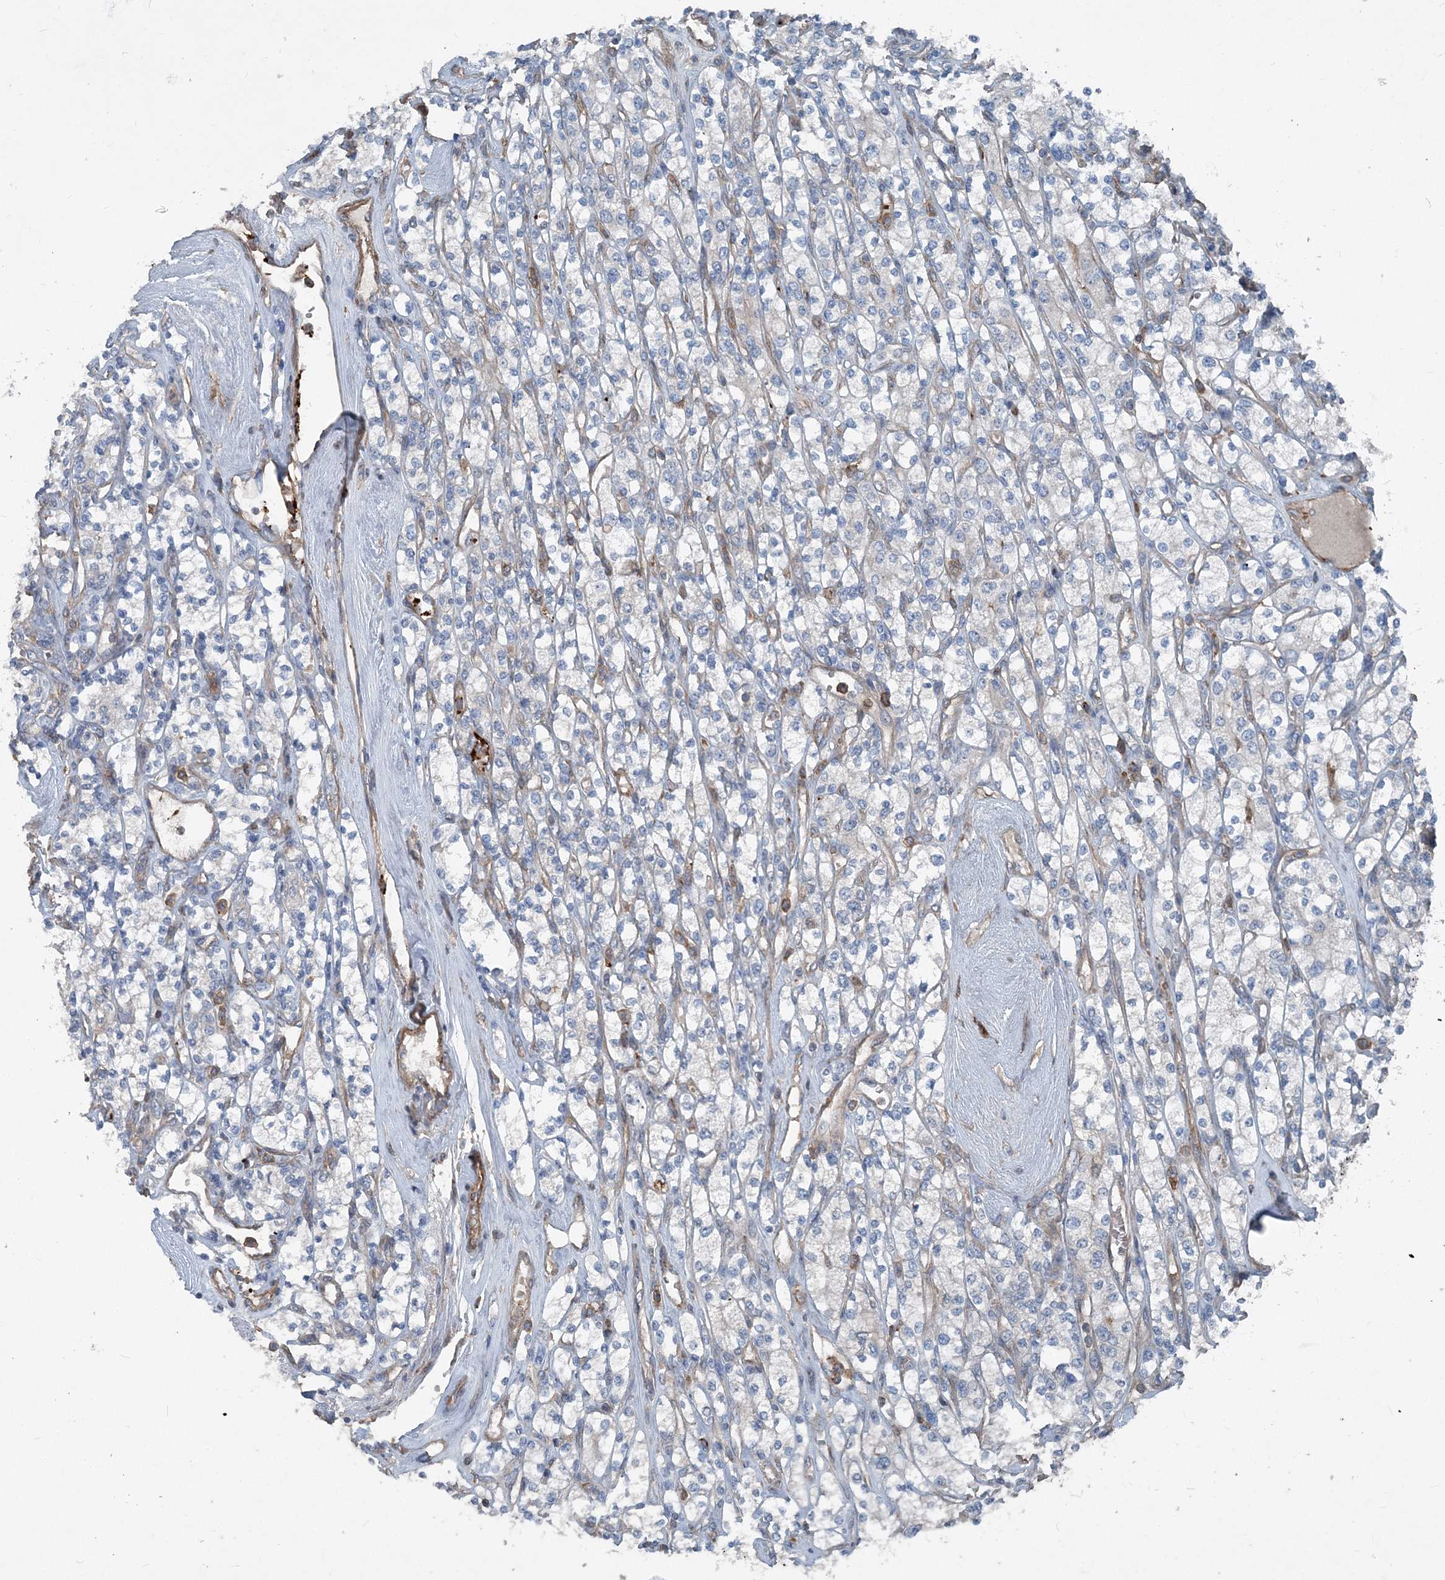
{"staining": {"intensity": "negative", "quantity": "none", "location": "none"}, "tissue": "renal cancer", "cell_type": "Tumor cells", "image_type": "cancer", "snomed": [{"axis": "morphology", "description": "Adenocarcinoma, NOS"}, {"axis": "topography", "description": "Kidney"}], "caption": "Tumor cells show no significant staining in adenocarcinoma (renal). The staining was performed using DAB to visualize the protein expression in brown, while the nuclei were stained in blue with hematoxylin (Magnification: 20x).", "gene": "DGUOK", "patient": {"sex": "male", "age": 77}}